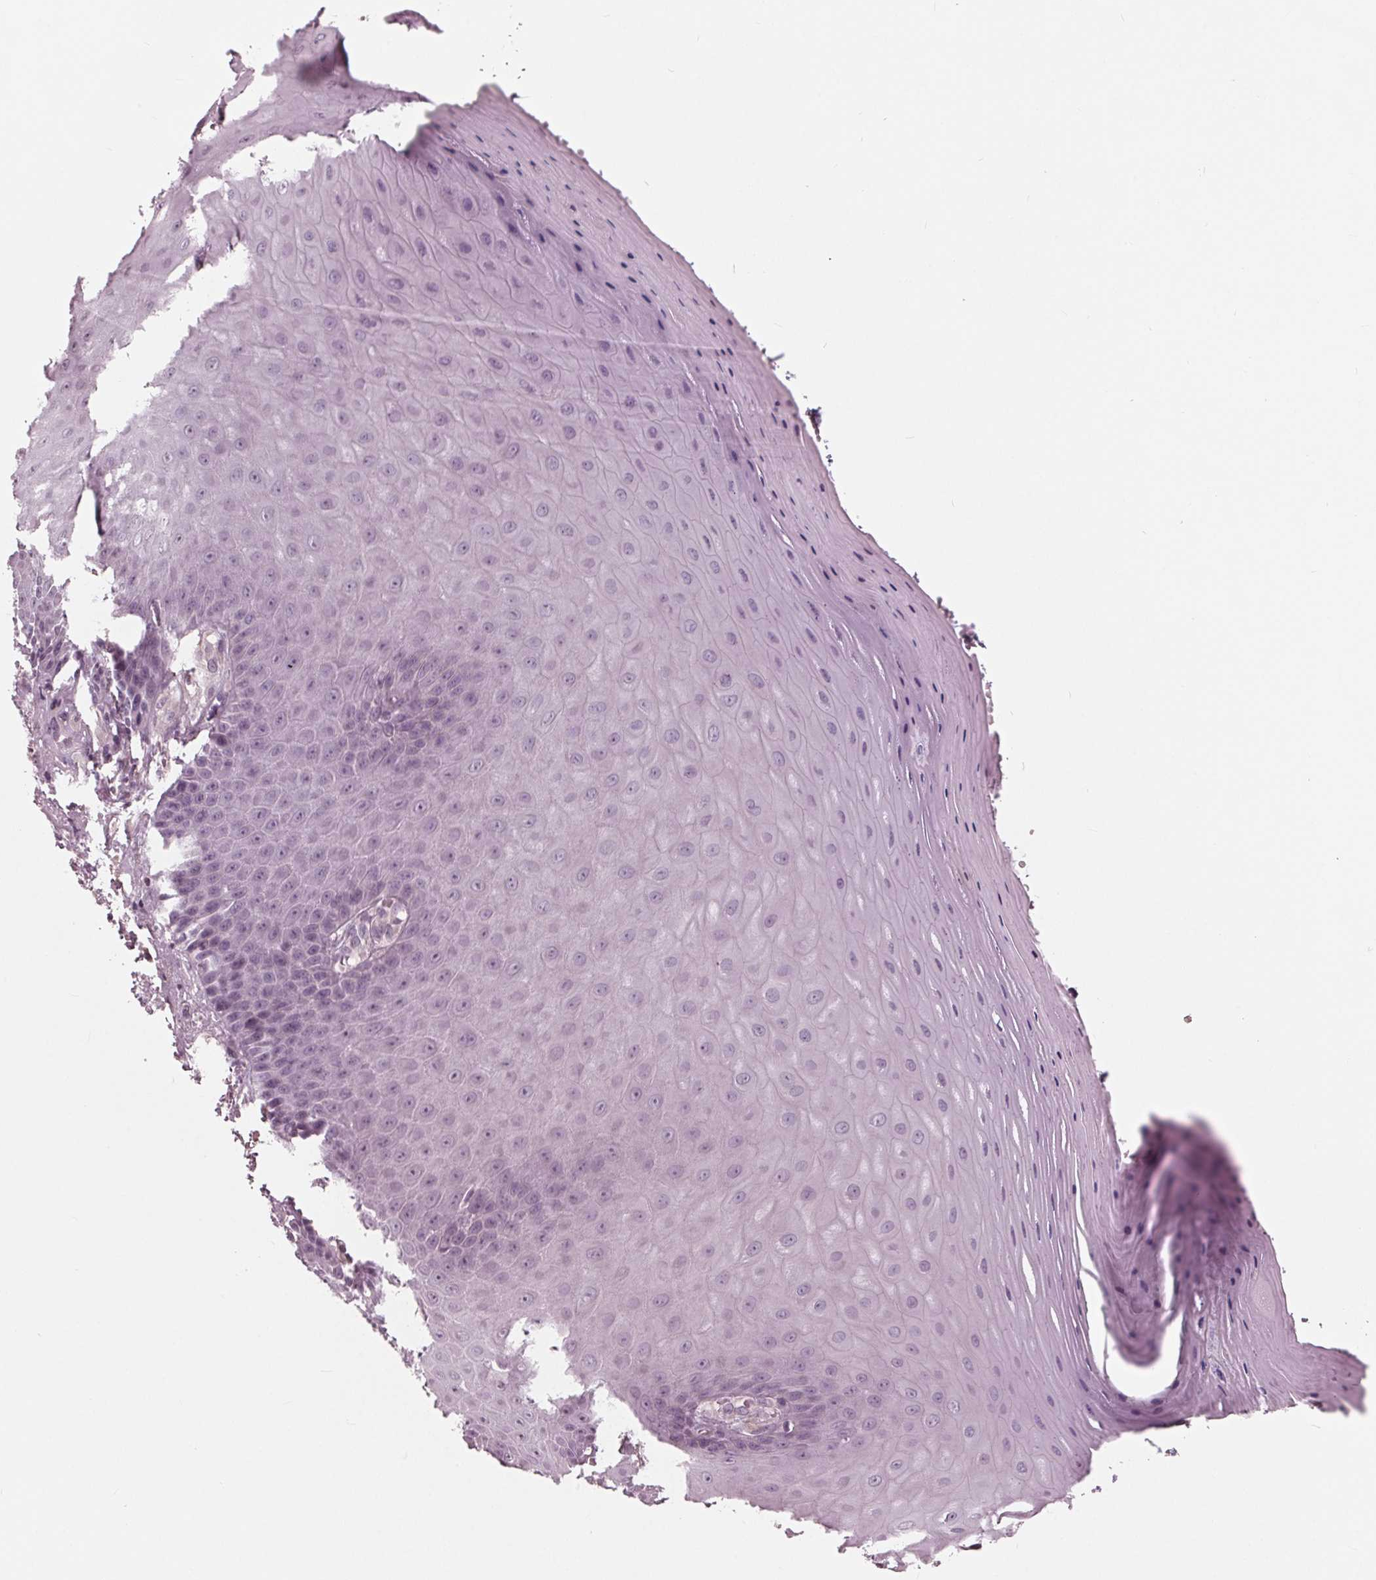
{"staining": {"intensity": "negative", "quantity": "none", "location": "none"}, "tissue": "vagina", "cell_type": "Squamous epithelial cells", "image_type": "normal", "snomed": [{"axis": "morphology", "description": "Normal tissue, NOS"}, {"axis": "topography", "description": "Vagina"}], "caption": "Immunohistochemical staining of benign human vagina displays no significant staining in squamous epithelial cells.", "gene": "ING3", "patient": {"sex": "female", "age": 83}}